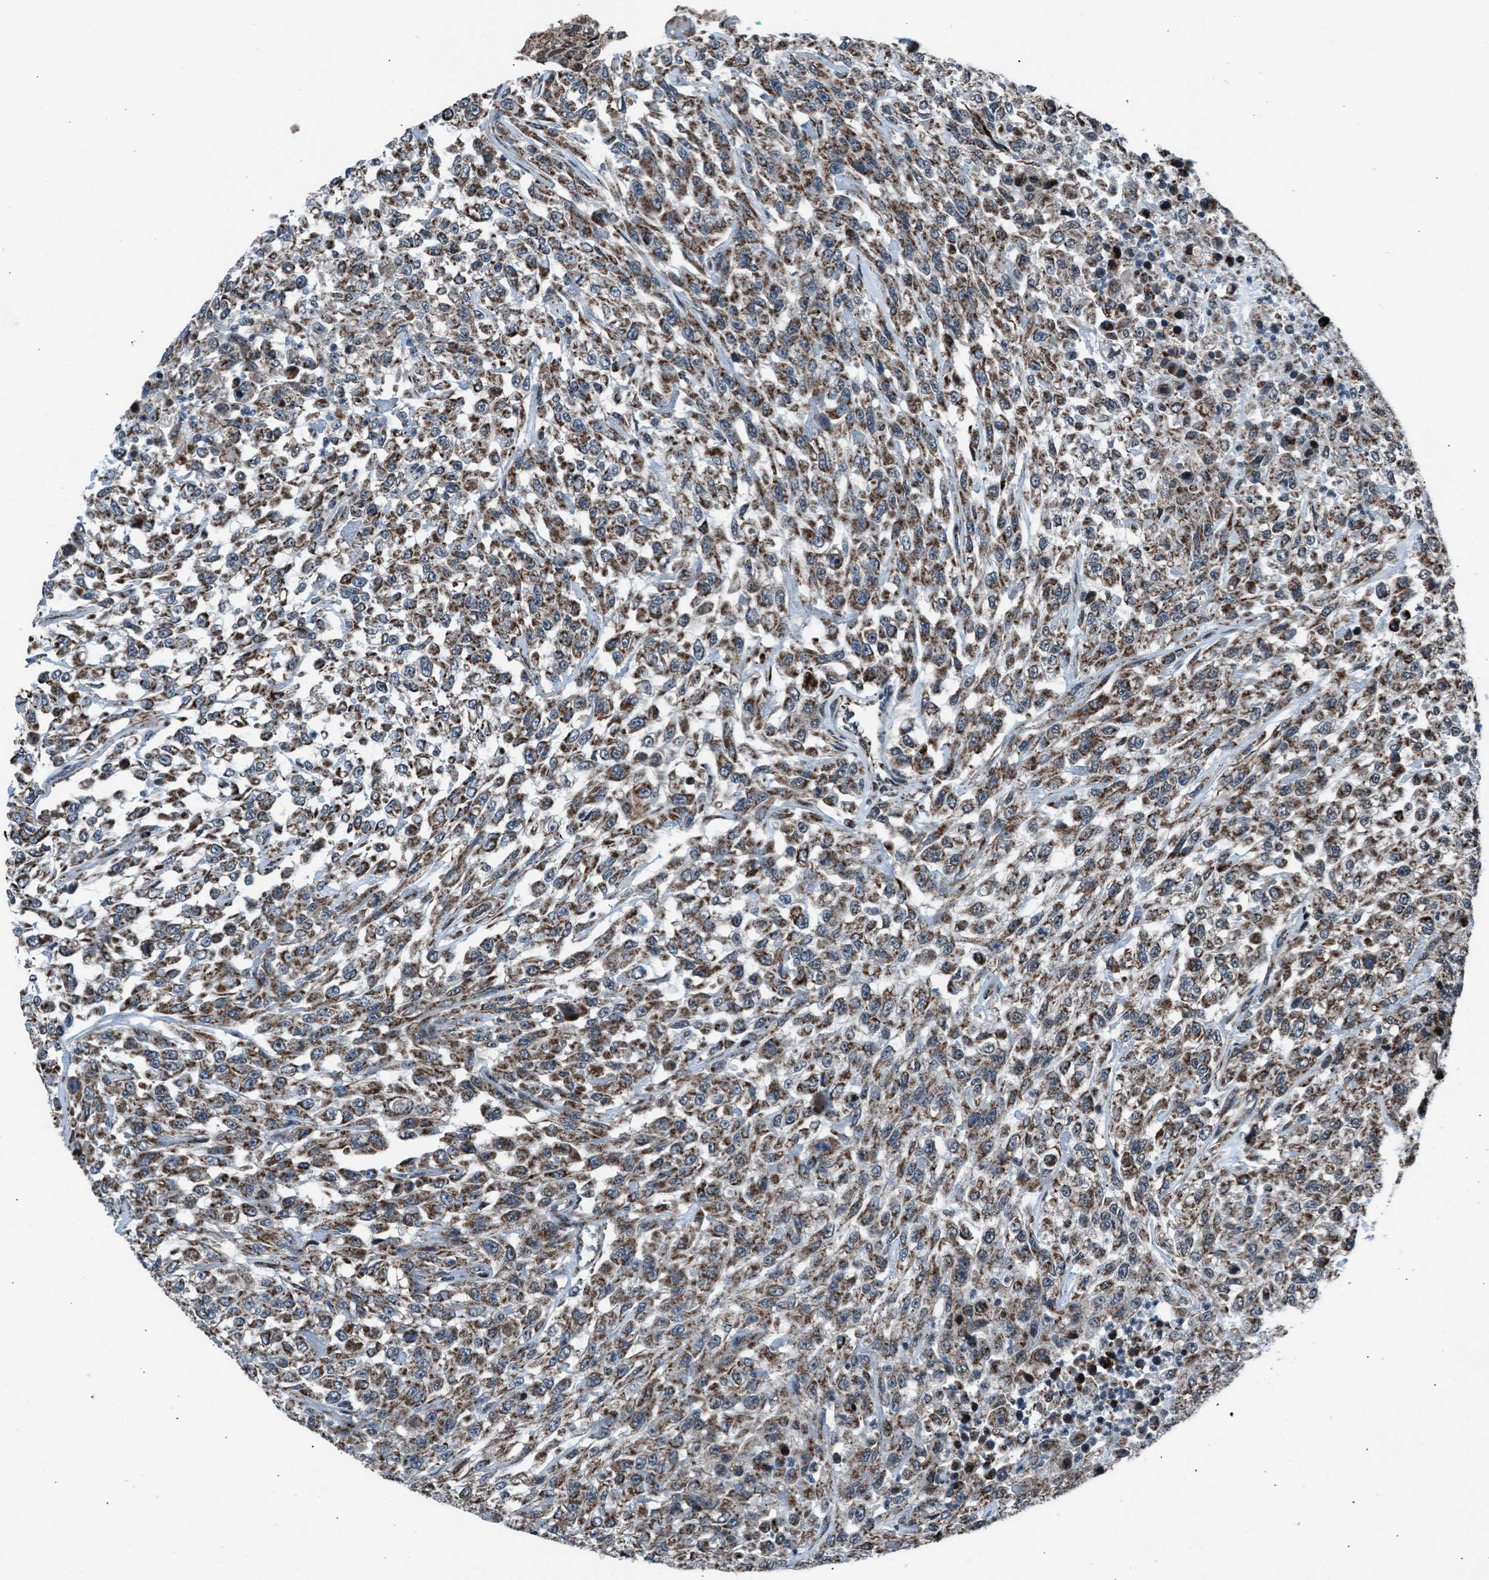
{"staining": {"intensity": "moderate", "quantity": ">75%", "location": "cytoplasmic/membranous"}, "tissue": "urothelial cancer", "cell_type": "Tumor cells", "image_type": "cancer", "snomed": [{"axis": "morphology", "description": "Urothelial carcinoma, High grade"}, {"axis": "topography", "description": "Urinary bladder"}], "caption": "Protein expression analysis of human urothelial cancer reveals moderate cytoplasmic/membranous expression in approximately >75% of tumor cells.", "gene": "MORC3", "patient": {"sex": "male", "age": 46}}